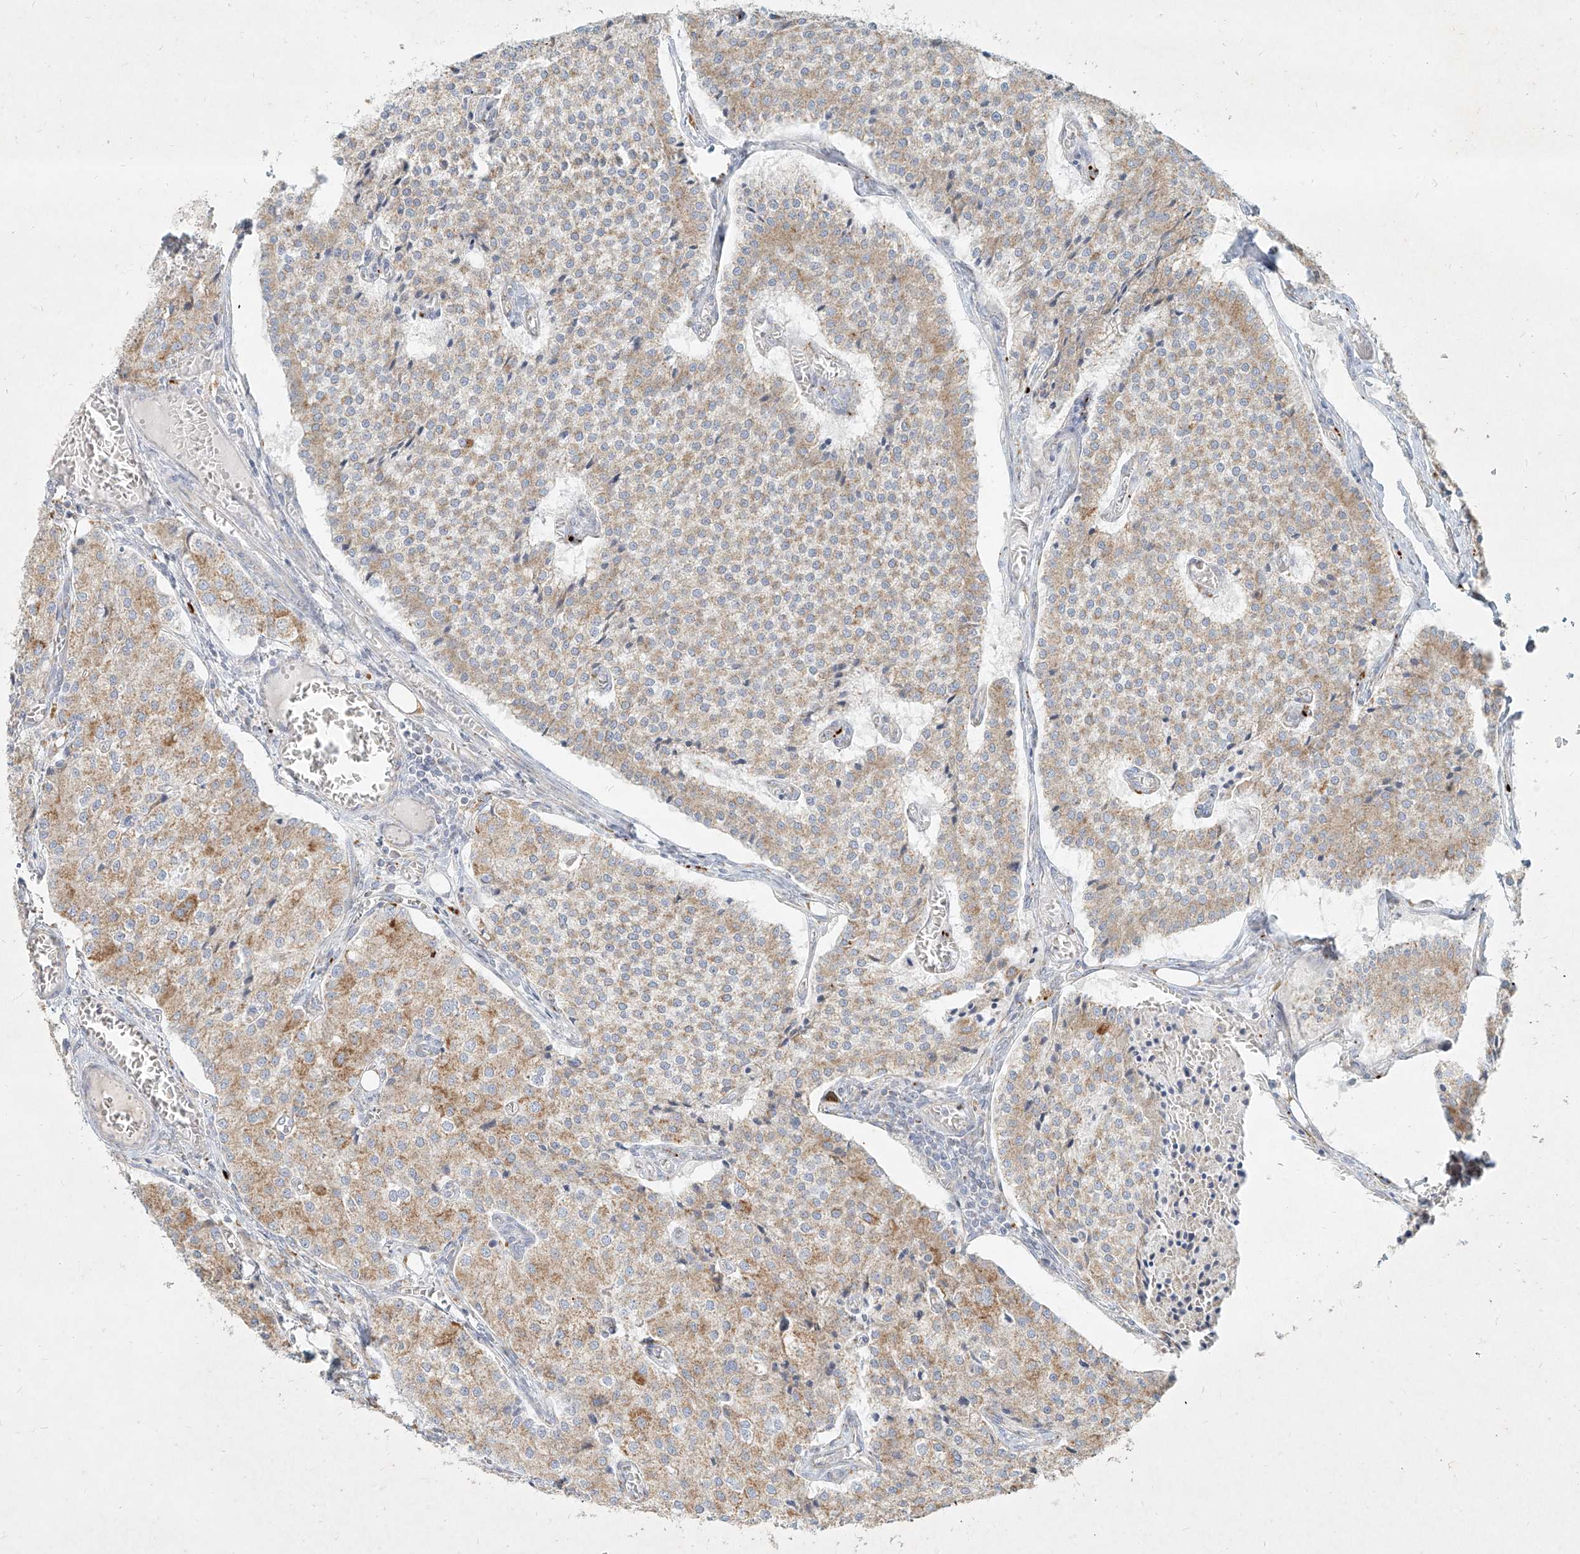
{"staining": {"intensity": "weak", "quantity": "25%-75%", "location": "cytoplasmic/membranous"}, "tissue": "carcinoid", "cell_type": "Tumor cells", "image_type": "cancer", "snomed": [{"axis": "morphology", "description": "Carcinoid, malignant, NOS"}, {"axis": "topography", "description": "Colon"}], "caption": "Immunohistochemistry (IHC) photomicrograph of neoplastic tissue: malignant carcinoid stained using immunohistochemistry exhibits low levels of weak protein expression localized specifically in the cytoplasmic/membranous of tumor cells, appearing as a cytoplasmic/membranous brown color.", "gene": "MTX2", "patient": {"sex": "female", "age": 52}}